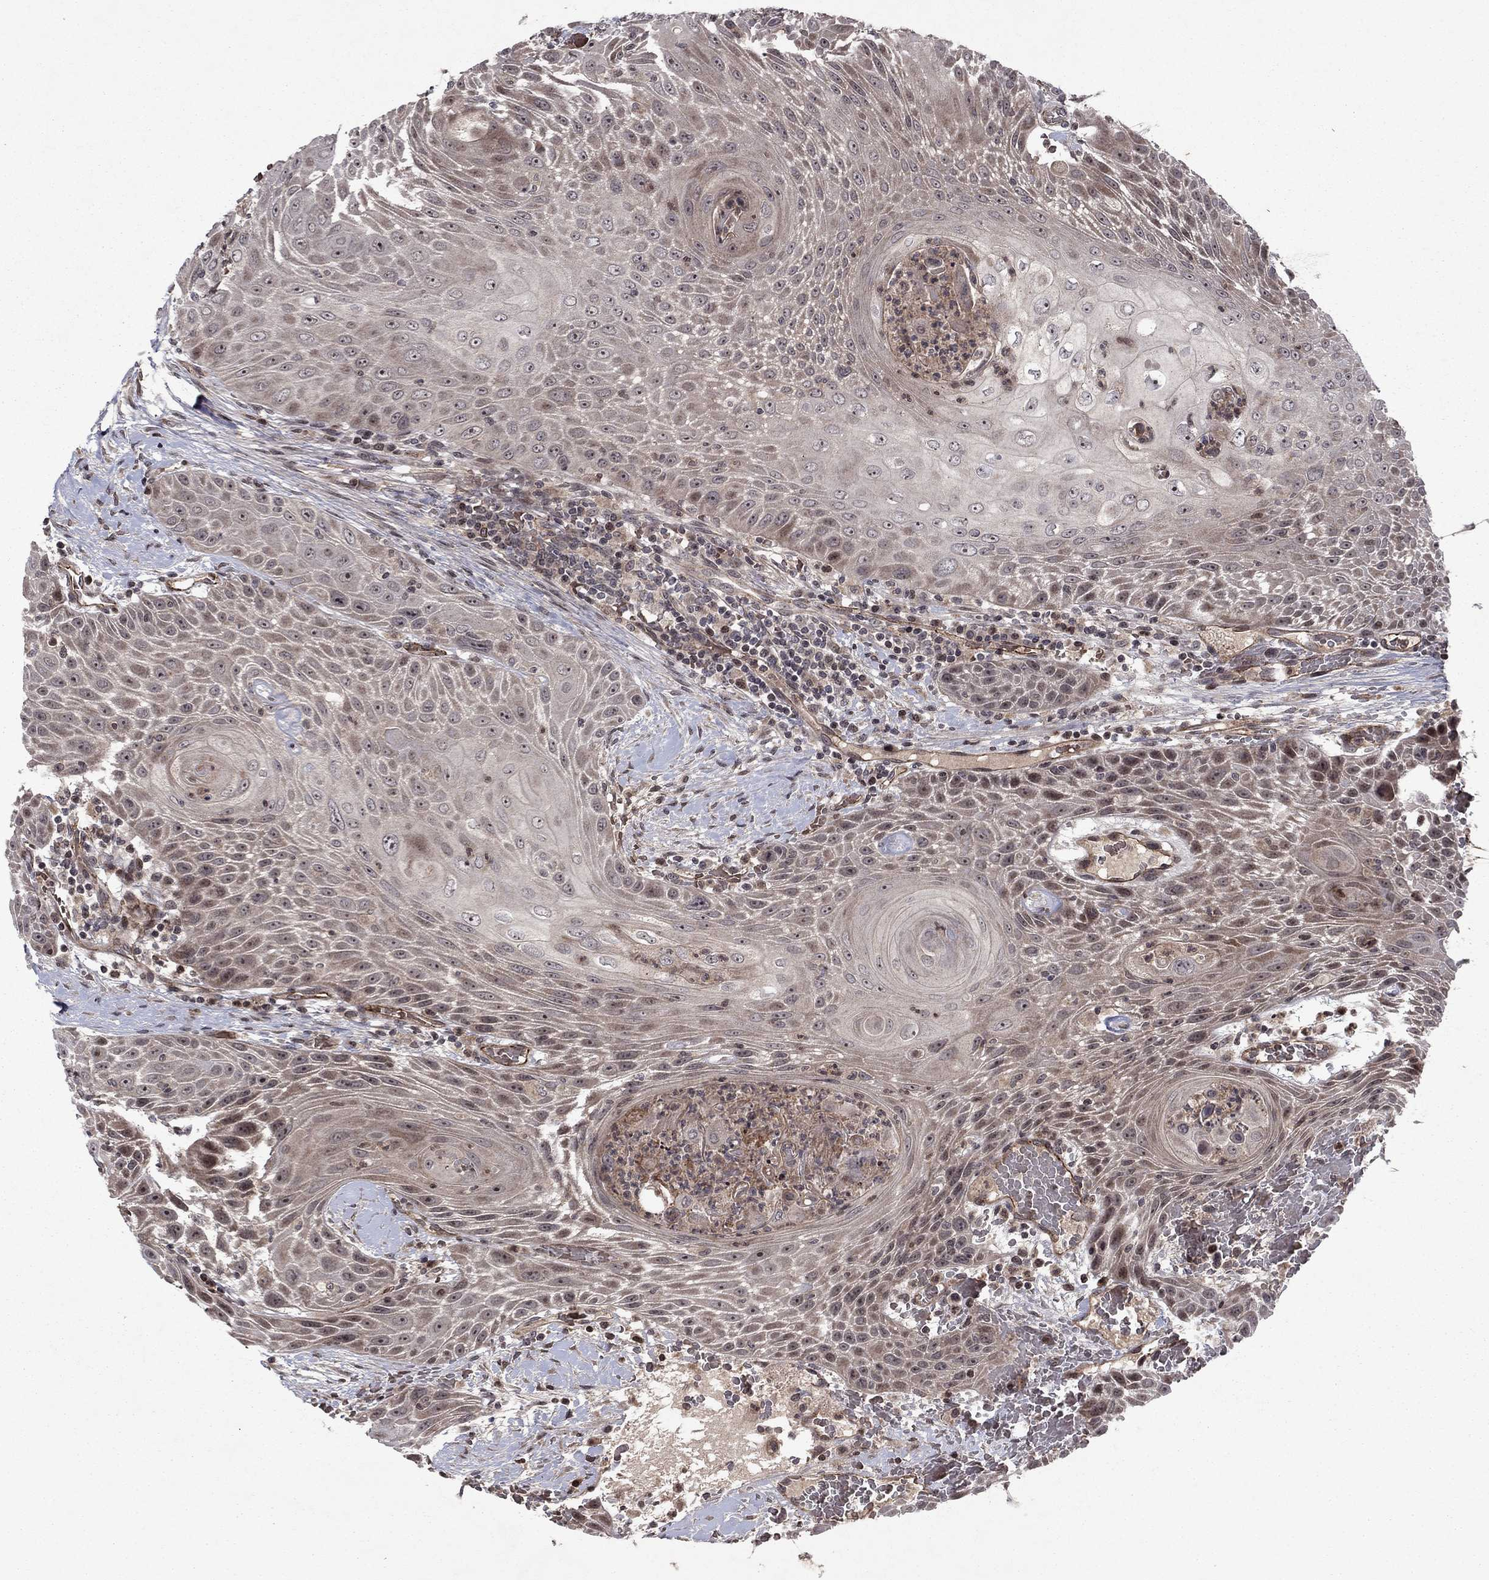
{"staining": {"intensity": "negative", "quantity": "none", "location": "none"}, "tissue": "head and neck cancer", "cell_type": "Tumor cells", "image_type": "cancer", "snomed": [{"axis": "morphology", "description": "Squamous cell carcinoma, NOS"}, {"axis": "topography", "description": "Head-Neck"}], "caption": "A histopathology image of human head and neck squamous cell carcinoma is negative for staining in tumor cells.", "gene": "SORBS1", "patient": {"sex": "male", "age": 69}}